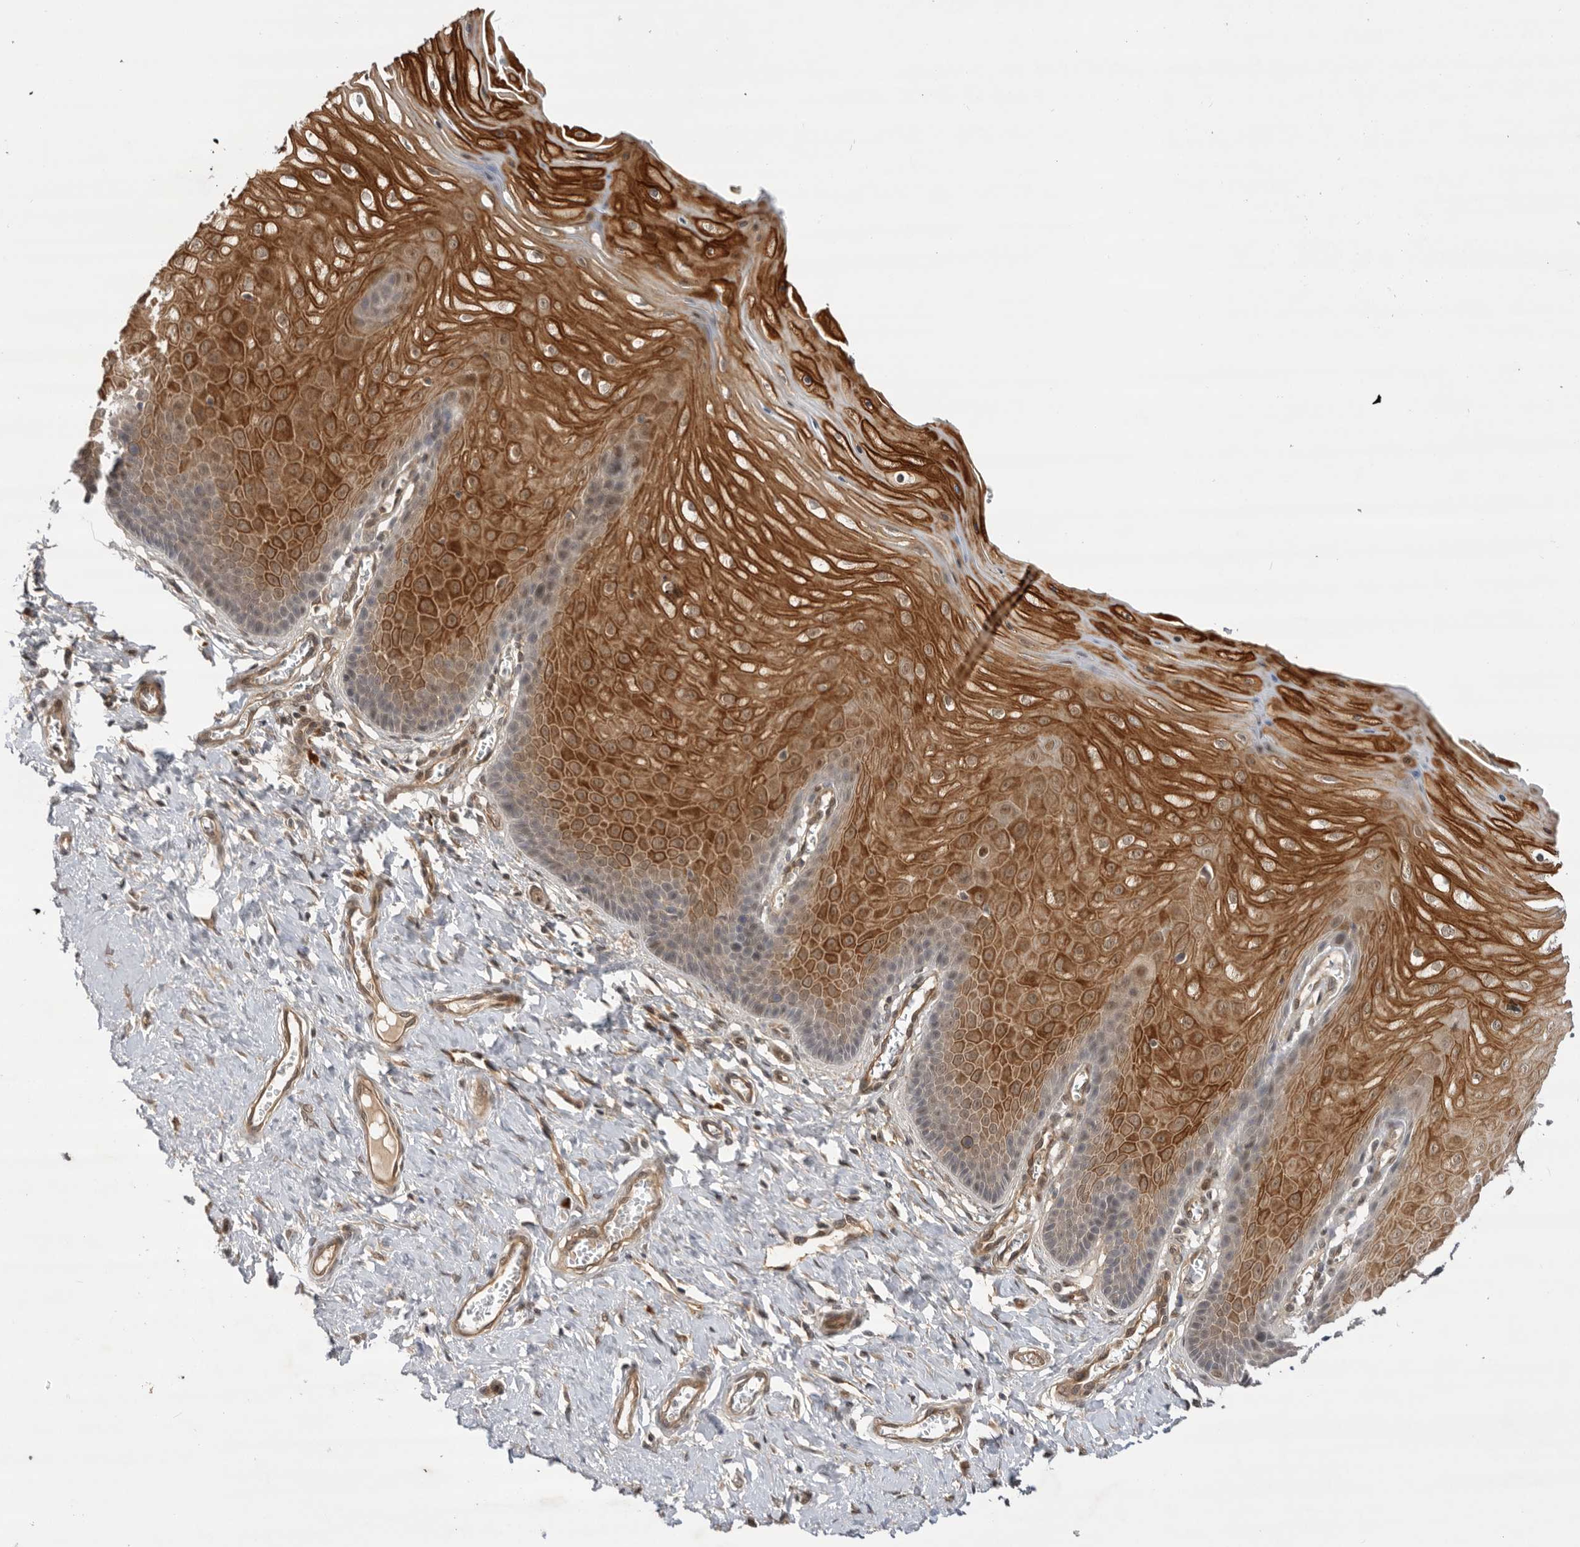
{"staining": {"intensity": "strong", "quantity": ">75%", "location": "cytoplasmic/membranous"}, "tissue": "cervix", "cell_type": "Squamous epithelial cells", "image_type": "normal", "snomed": [{"axis": "morphology", "description": "Normal tissue, NOS"}, {"axis": "topography", "description": "Cervix"}], "caption": "Human cervix stained for a protein (brown) displays strong cytoplasmic/membranous positive staining in approximately >75% of squamous epithelial cells.", "gene": "DCAF8", "patient": {"sex": "female", "age": 55}}